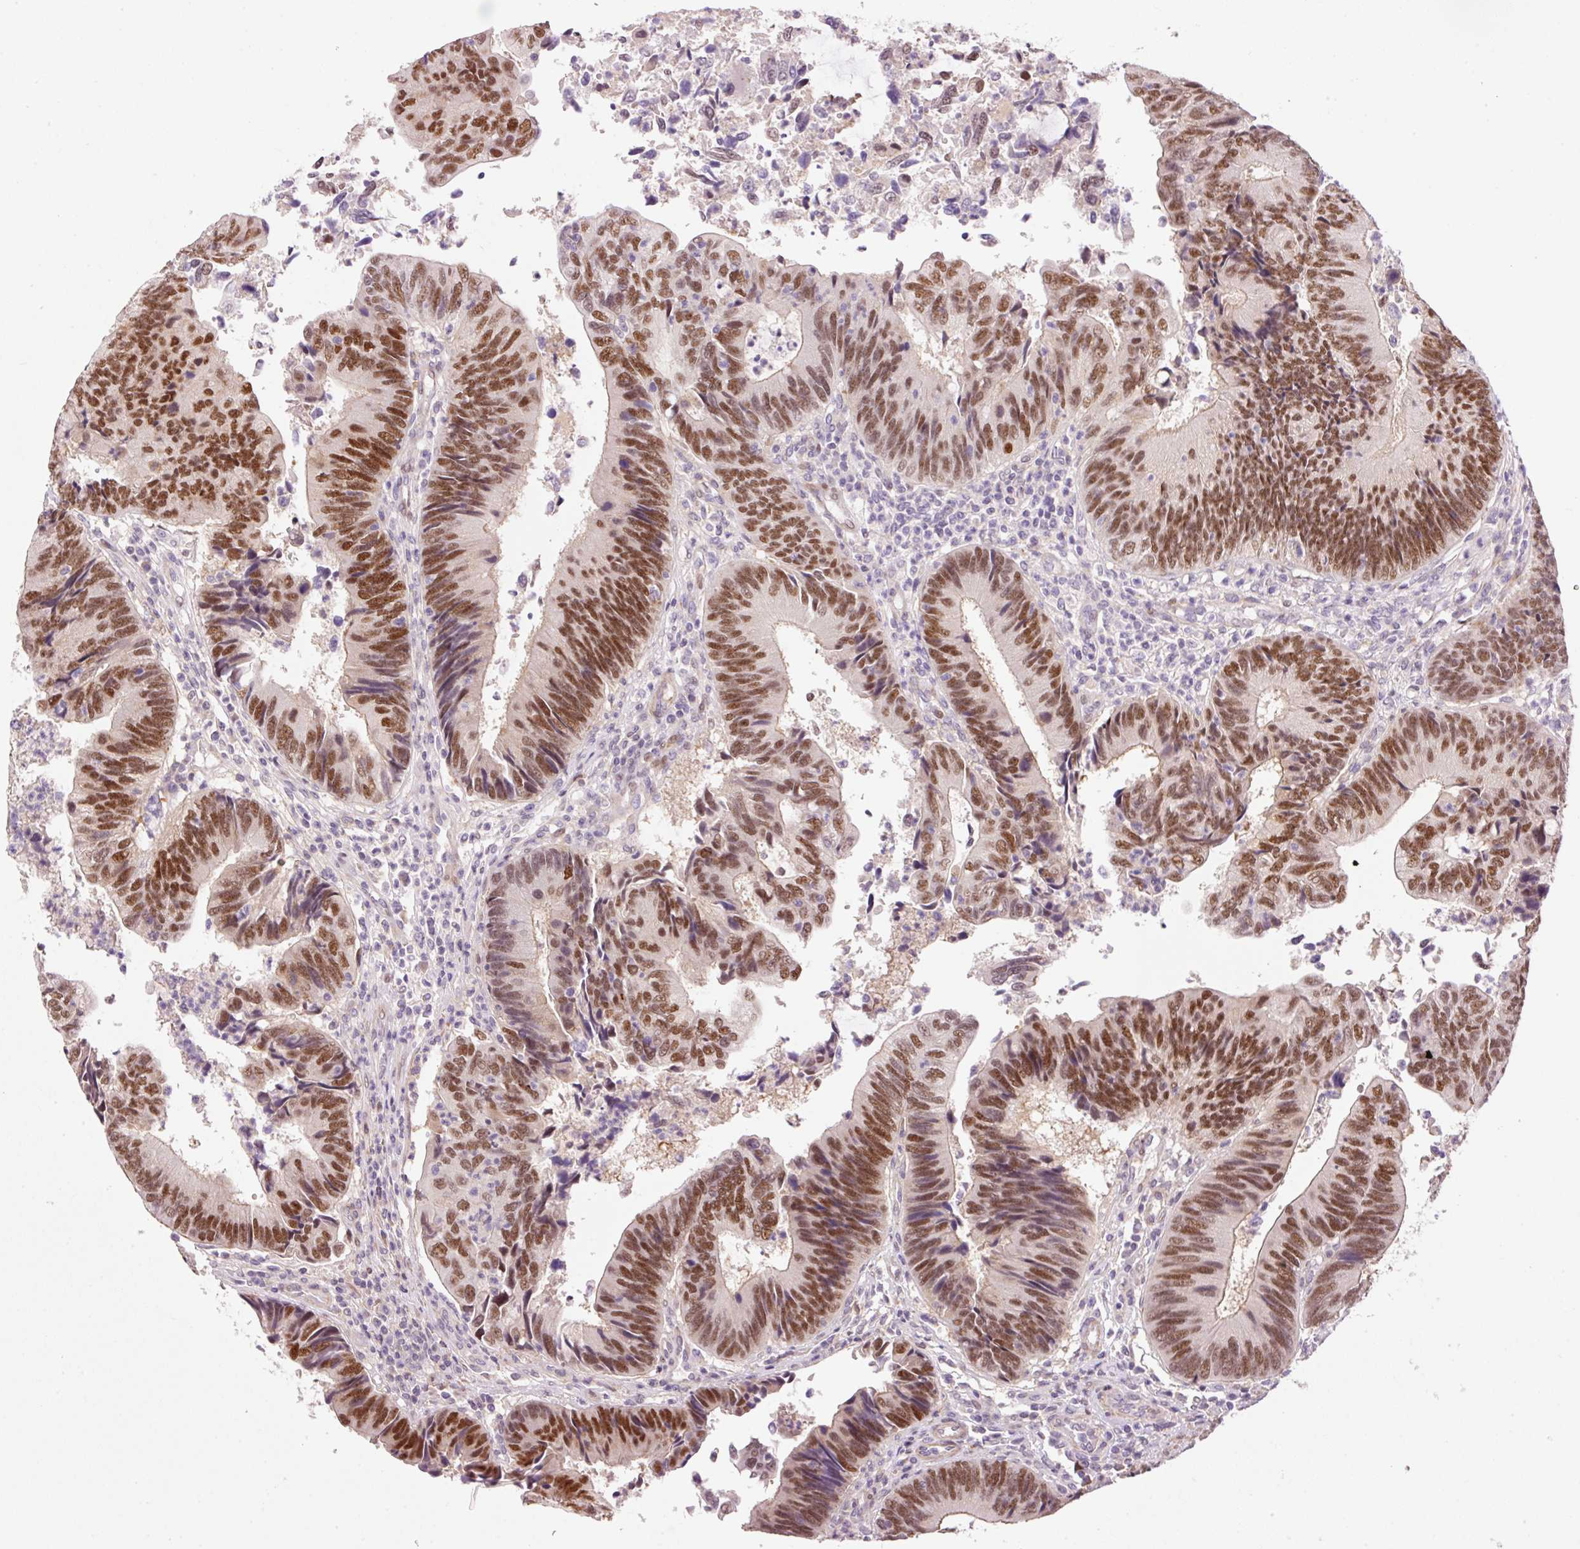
{"staining": {"intensity": "moderate", "quantity": ">75%", "location": "nuclear"}, "tissue": "colorectal cancer", "cell_type": "Tumor cells", "image_type": "cancer", "snomed": [{"axis": "morphology", "description": "Adenocarcinoma, NOS"}, {"axis": "topography", "description": "Colon"}], "caption": "Protein analysis of colorectal cancer tissue demonstrates moderate nuclear expression in about >75% of tumor cells. (Stains: DAB (3,3'-diaminobenzidine) in brown, nuclei in blue, Microscopy: brightfield microscopy at high magnification).", "gene": "HNF1A", "patient": {"sex": "female", "age": 67}}